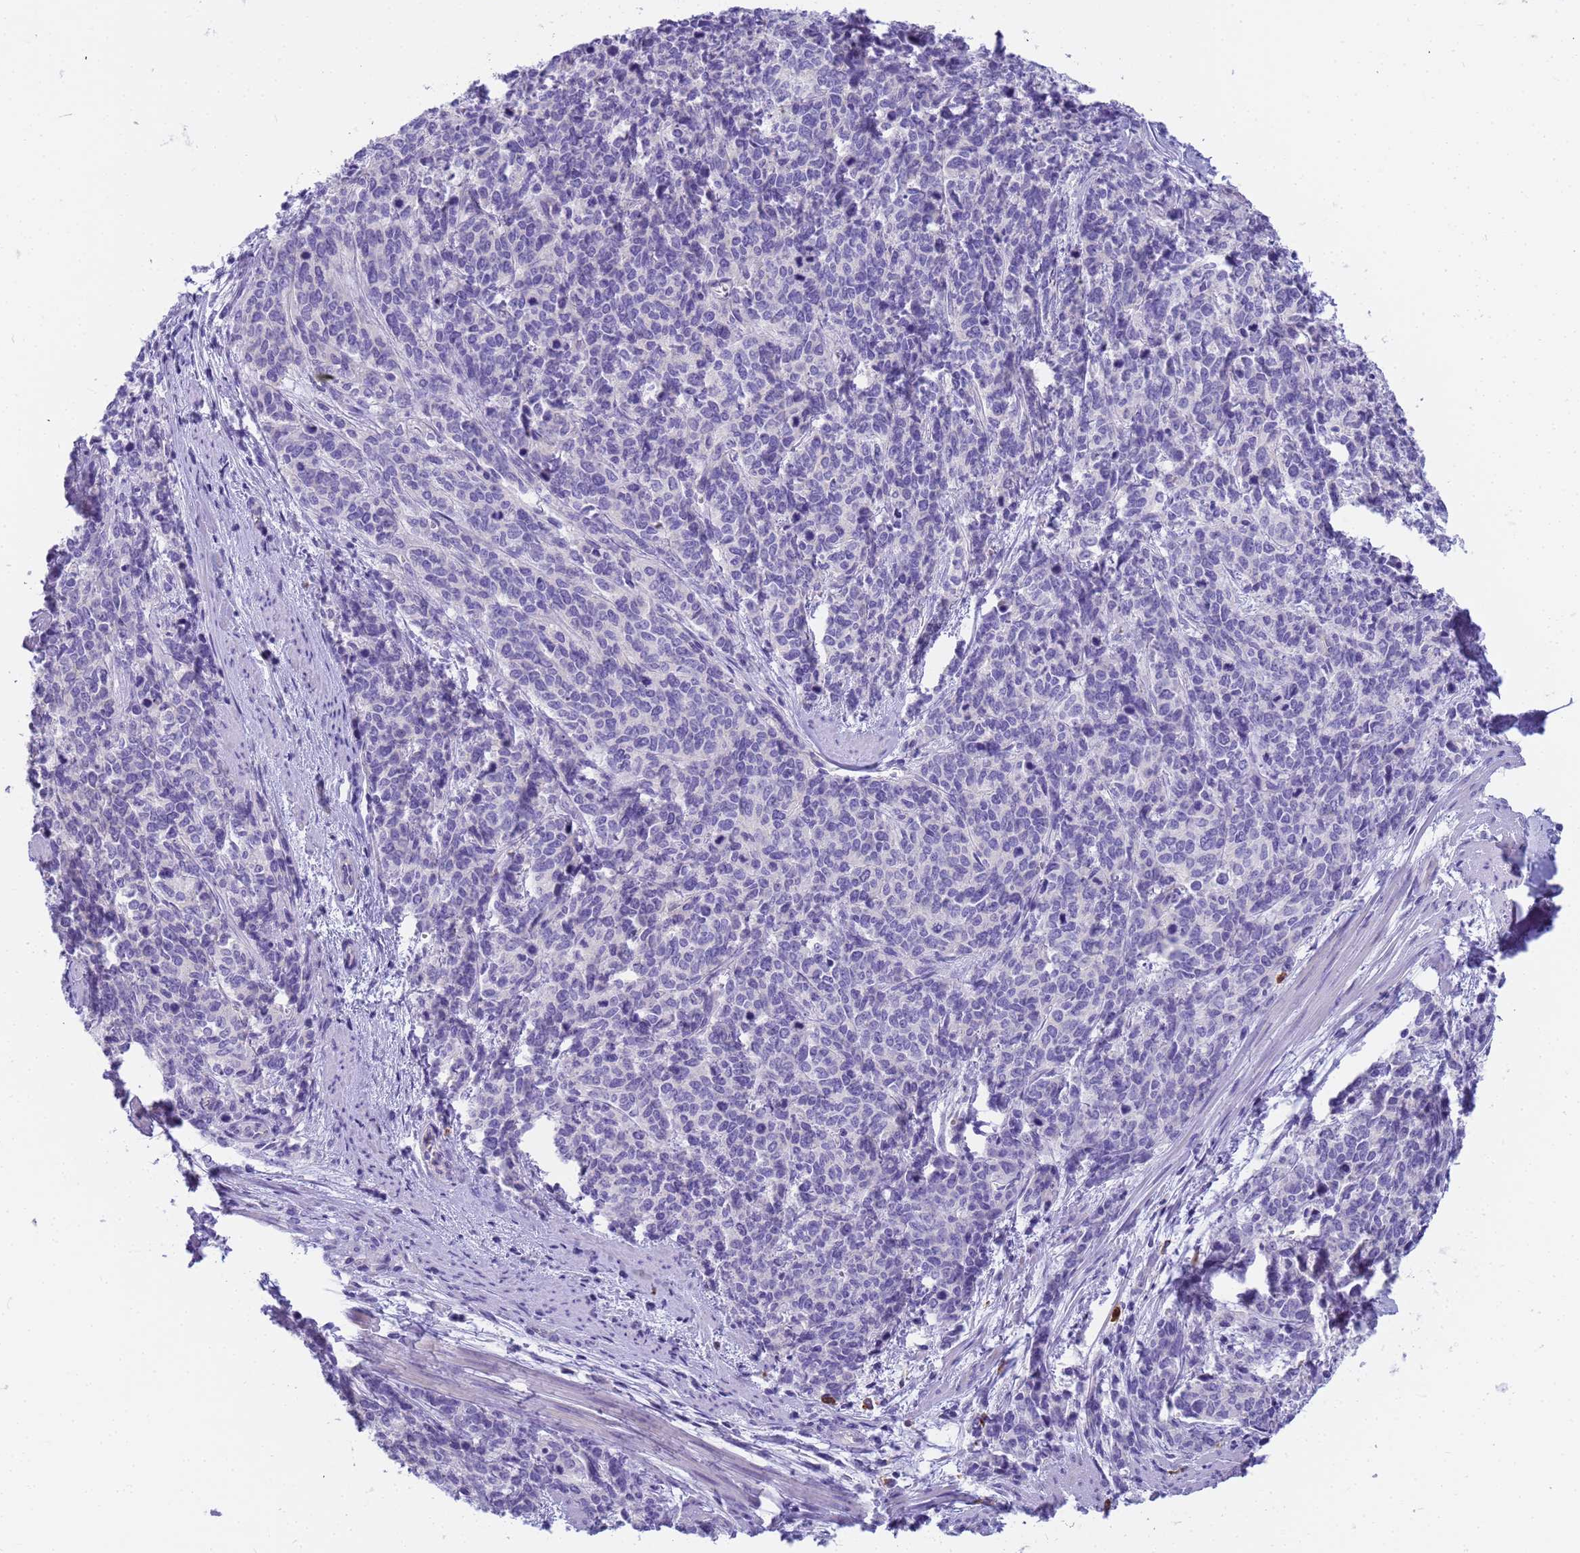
{"staining": {"intensity": "negative", "quantity": "none", "location": "none"}, "tissue": "cervical cancer", "cell_type": "Tumor cells", "image_type": "cancer", "snomed": [{"axis": "morphology", "description": "Squamous cell carcinoma, NOS"}, {"axis": "topography", "description": "Cervix"}], "caption": "Immunohistochemistry (IHC) histopathology image of cervical cancer stained for a protein (brown), which demonstrates no staining in tumor cells.", "gene": "RNASE2", "patient": {"sex": "female", "age": 60}}